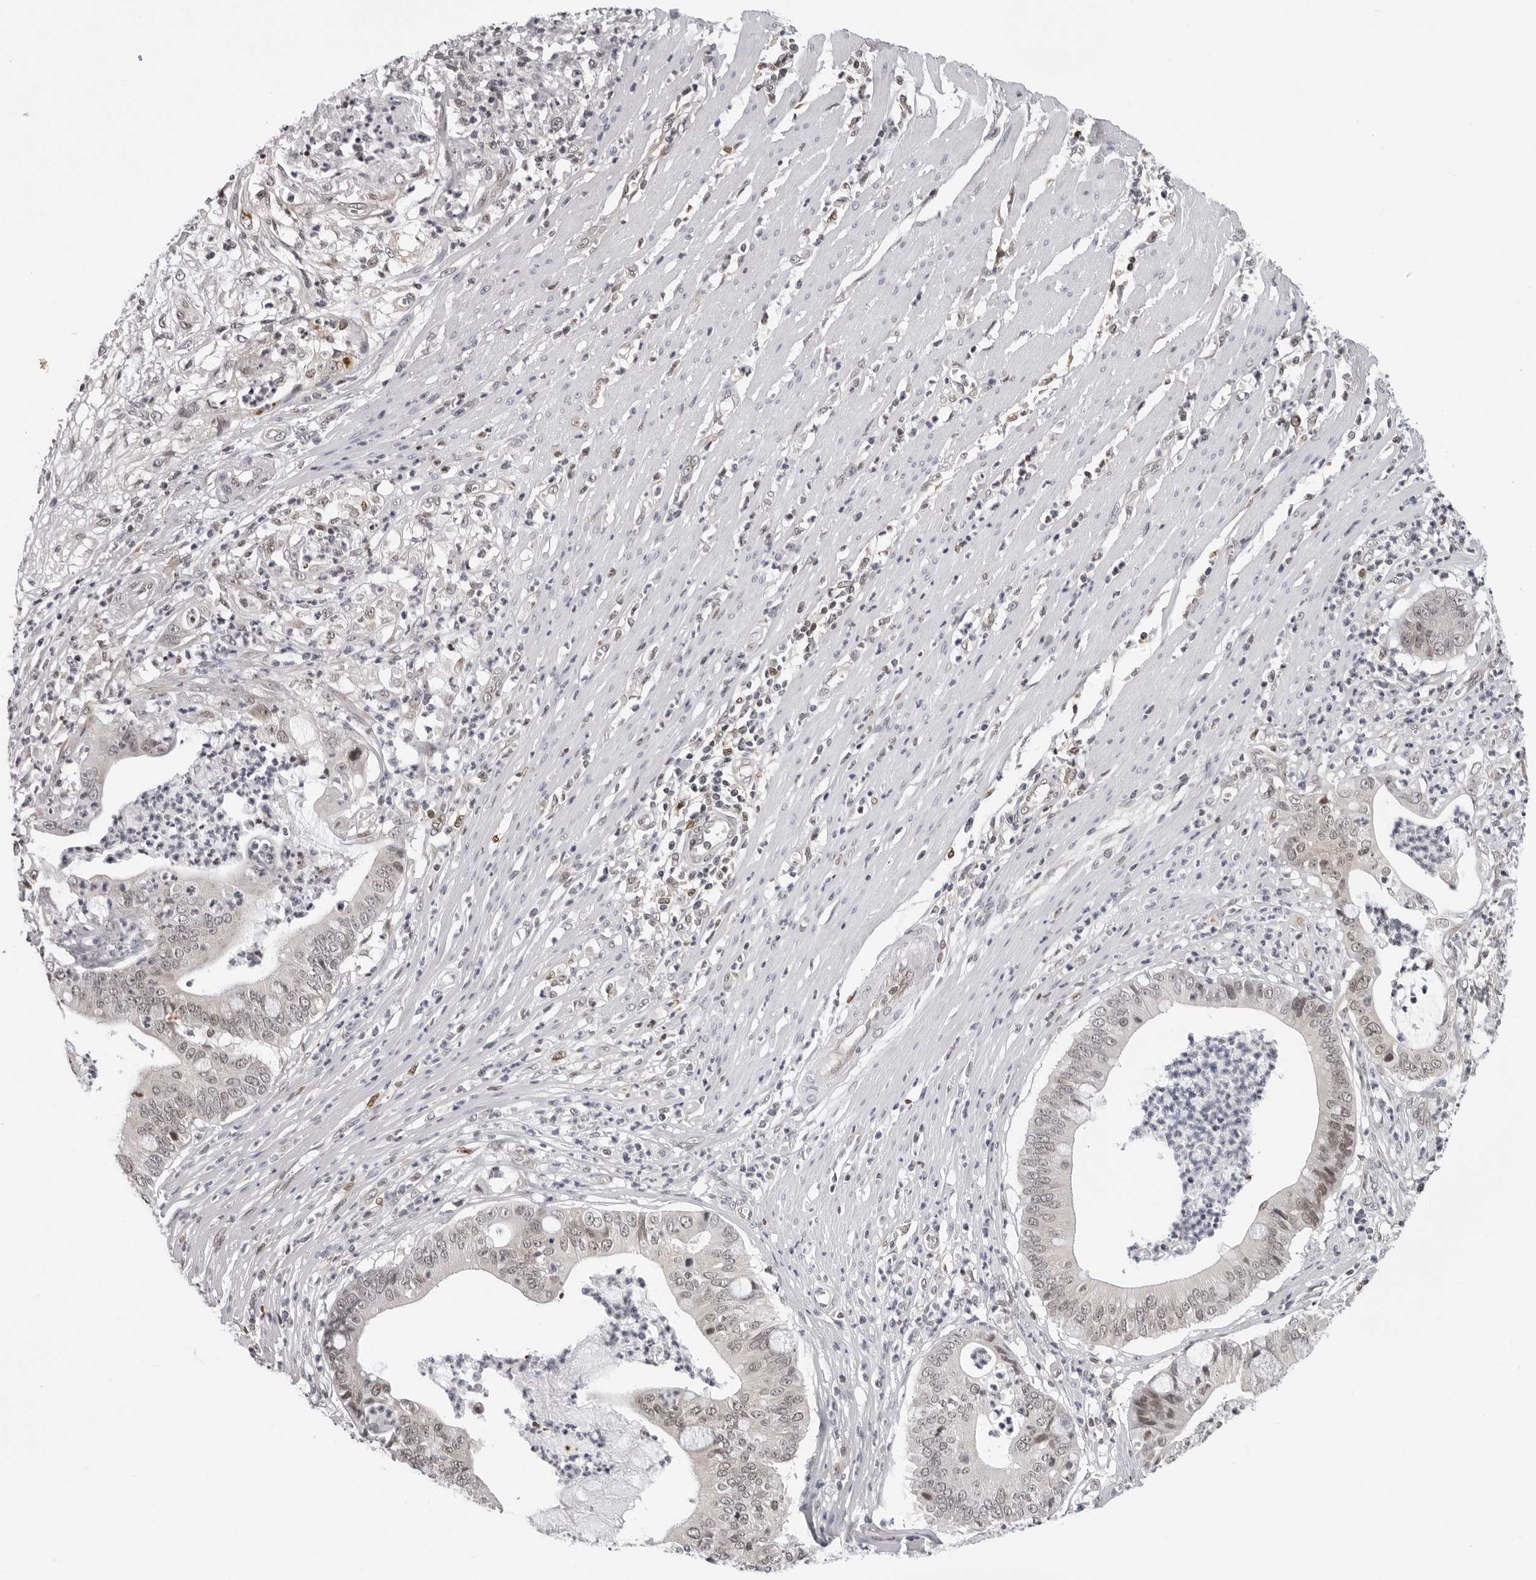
{"staining": {"intensity": "negative", "quantity": "none", "location": "none"}, "tissue": "pancreatic cancer", "cell_type": "Tumor cells", "image_type": "cancer", "snomed": [{"axis": "morphology", "description": "Adenocarcinoma, NOS"}, {"axis": "topography", "description": "Pancreas"}], "caption": "A micrograph of human pancreatic cancer (adenocarcinoma) is negative for staining in tumor cells. (Immunohistochemistry, brightfield microscopy, high magnification).", "gene": "CASP7", "patient": {"sex": "male", "age": 69}}